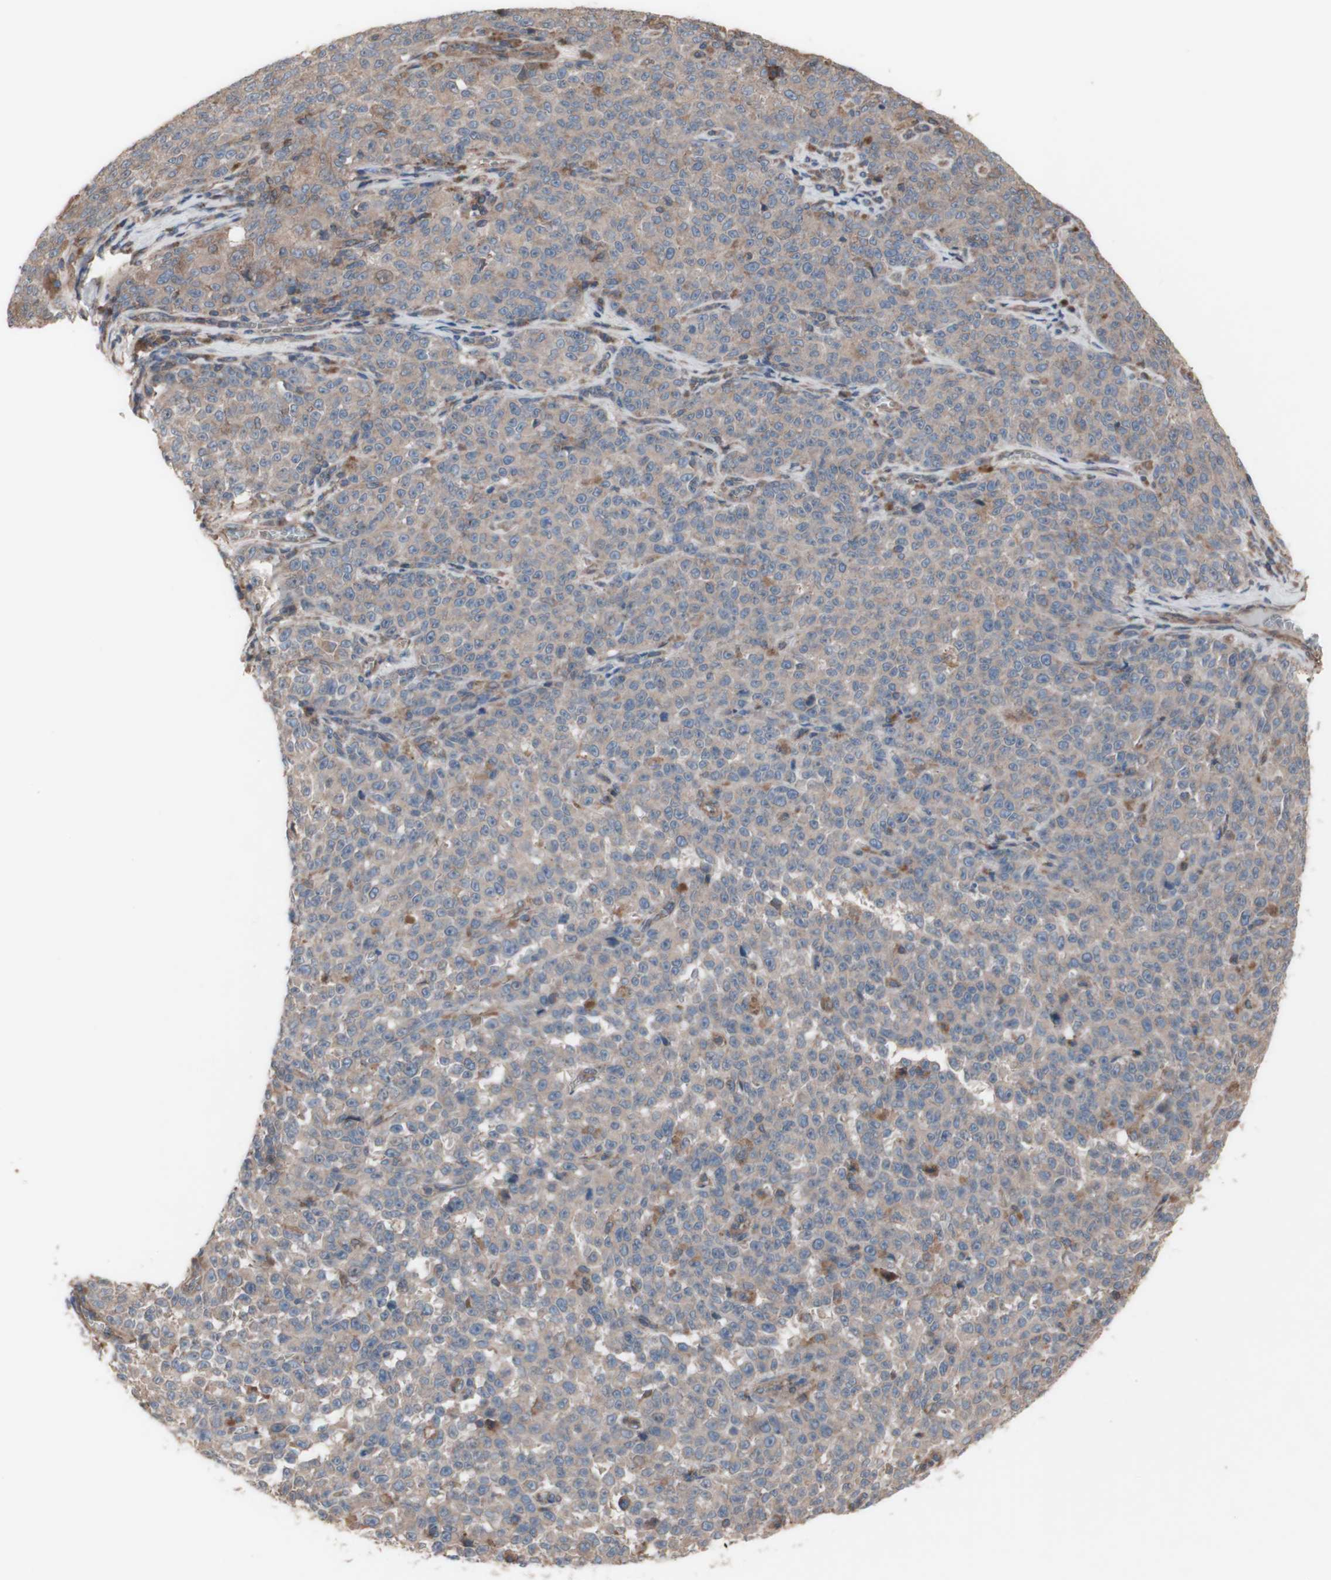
{"staining": {"intensity": "moderate", "quantity": "25%-75%", "location": "cytoplasmic/membranous"}, "tissue": "melanoma", "cell_type": "Tumor cells", "image_type": "cancer", "snomed": [{"axis": "morphology", "description": "Malignant melanoma, NOS"}, {"axis": "topography", "description": "Skin"}], "caption": "High-magnification brightfield microscopy of malignant melanoma stained with DAB (brown) and counterstained with hematoxylin (blue). tumor cells exhibit moderate cytoplasmic/membranous staining is appreciated in approximately25%-75% of cells.", "gene": "COPB1", "patient": {"sex": "female", "age": 82}}